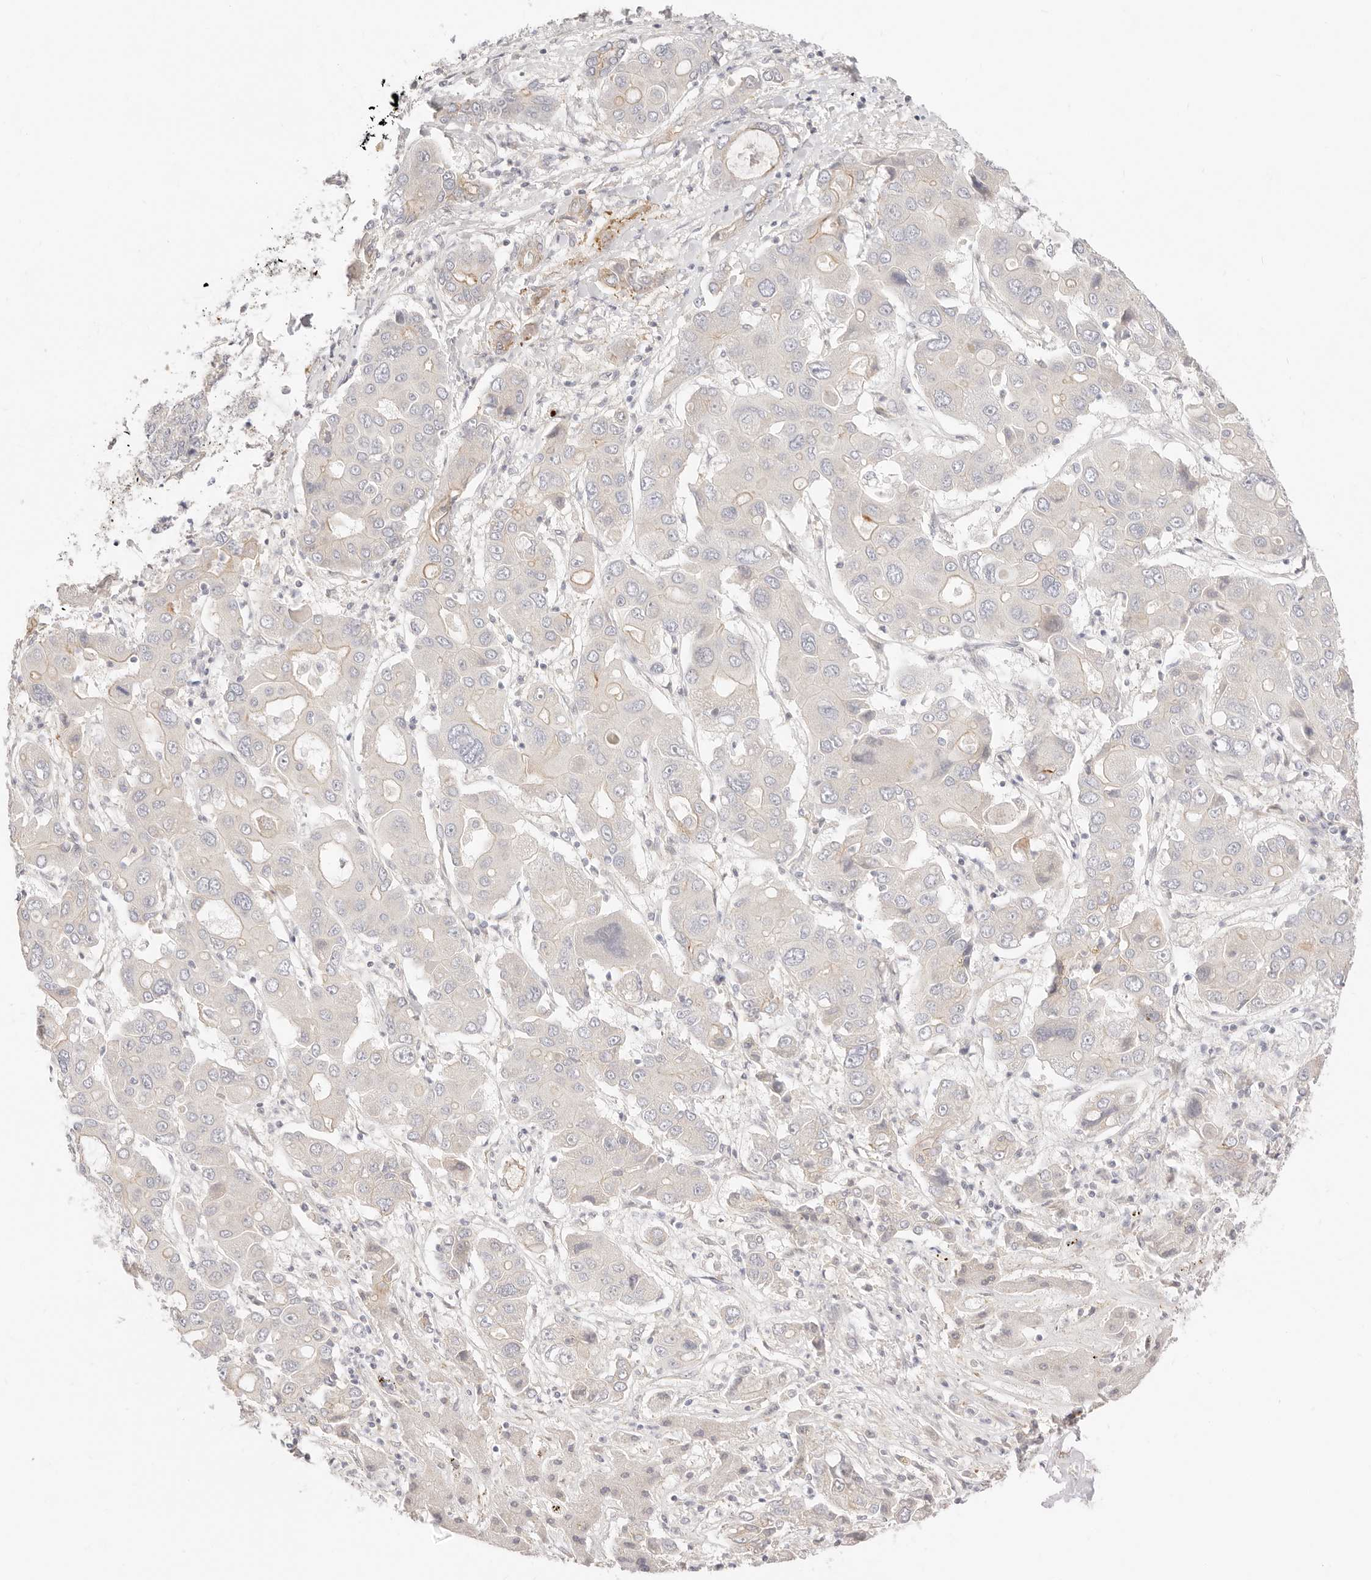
{"staining": {"intensity": "negative", "quantity": "none", "location": "none"}, "tissue": "liver cancer", "cell_type": "Tumor cells", "image_type": "cancer", "snomed": [{"axis": "morphology", "description": "Cholangiocarcinoma"}, {"axis": "topography", "description": "Liver"}], "caption": "Cholangiocarcinoma (liver) was stained to show a protein in brown. There is no significant expression in tumor cells.", "gene": "UBXN10", "patient": {"sex": "male", "age": 67}}